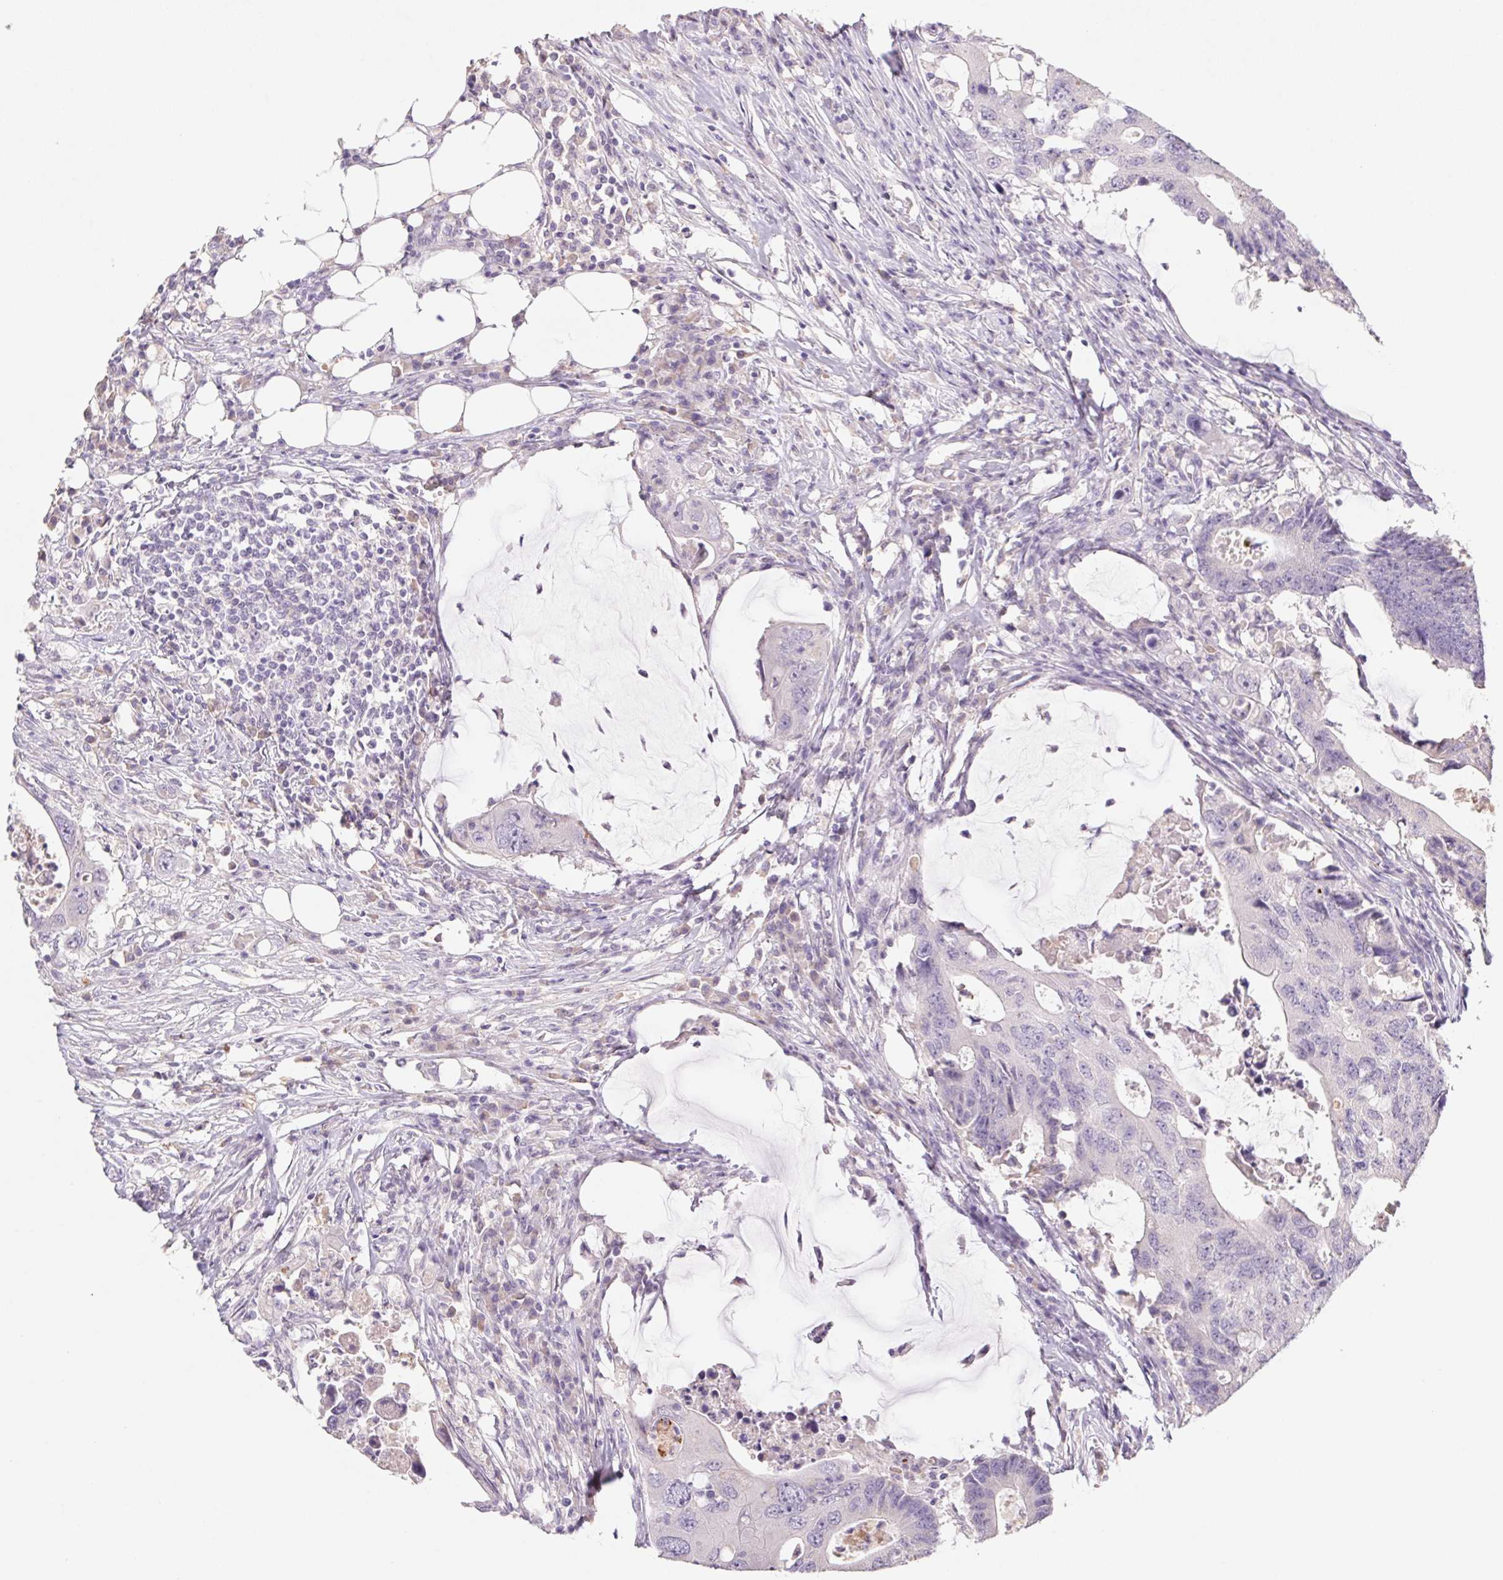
{"staining": {"intensity": "negative", "quantity": "none", "location": "none"}, "tissue": "colorectal cancer", "cell_type": "Tumor cells", "image_type": "cancer", "snomed": [{"axis": "morphology", "description": "Adenocarcinoma, NOS"}, {"axis": "topography", "description": "Colon"}], "caption": "There is no significant expression in tumor cells of colorectal adenocarcinoma.", "gene": "PNMA8B", "patient": {"sex": "male", "age": 71}}